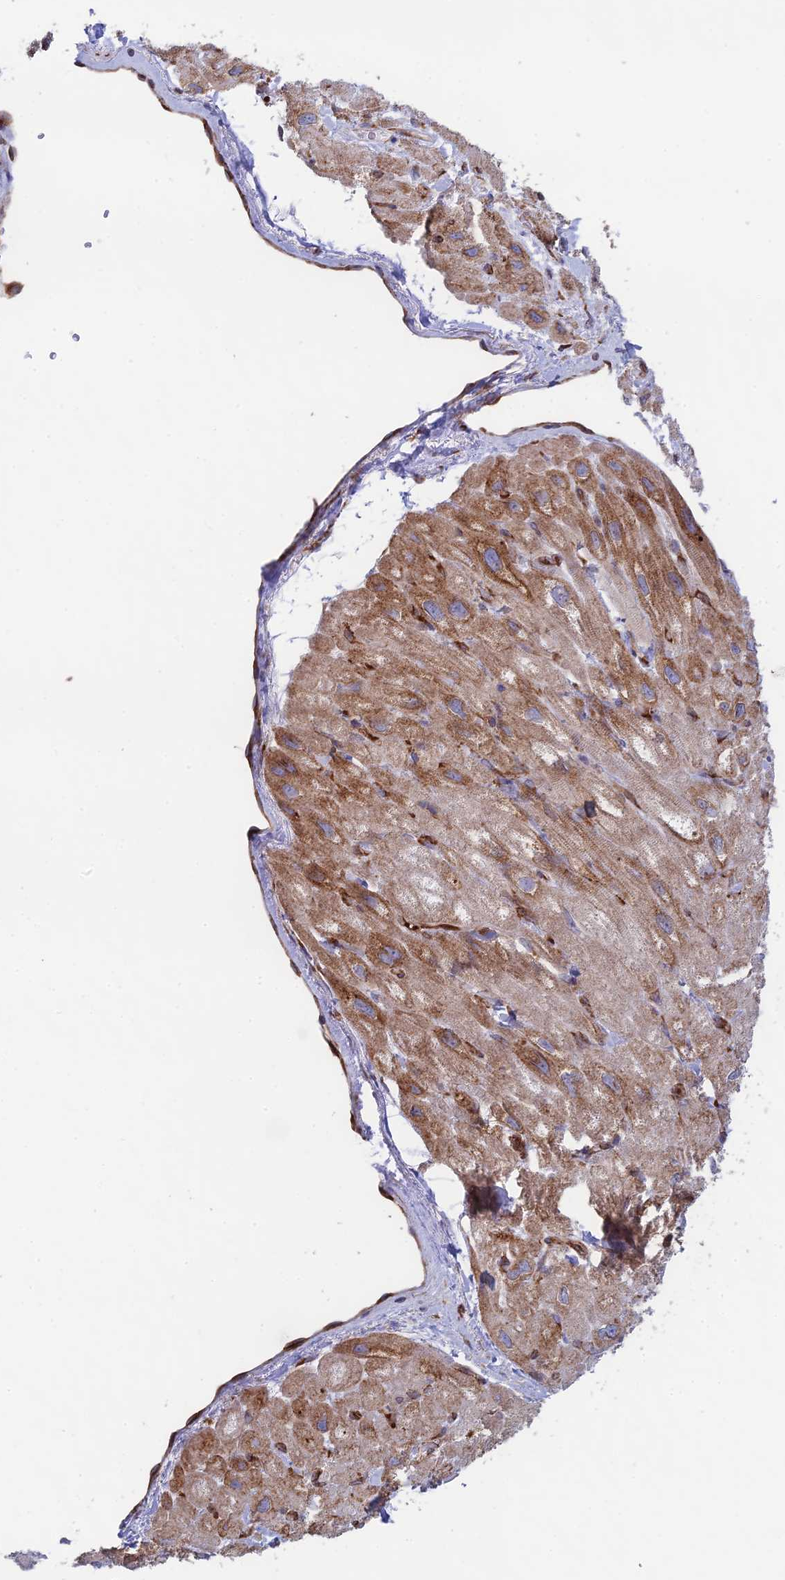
{"staining": {"intensity": "moderate", "quantity": "25%-75%", "location": "cytoplasmic/membranous"}, "tissue": "heart muscle", "cell_type": "Cardiomyocytes", "image_type": "normal", "snomed": [{"axis": "morphology", "description": "Normal tissue, NOS"}, {"axis": "topography", "description": "Heart"}], "caption": "Heart muscle was stained to show a protein in brown. There is medium levels of moderate cytoplasmic/membranous staining in approximately 25%-75% of cardiomyocytes. (DAB = brown stain, brightfield microscopy at high magnification).", "gene": "CCDC69", "patient": {"sex": "male", "age": 65}}